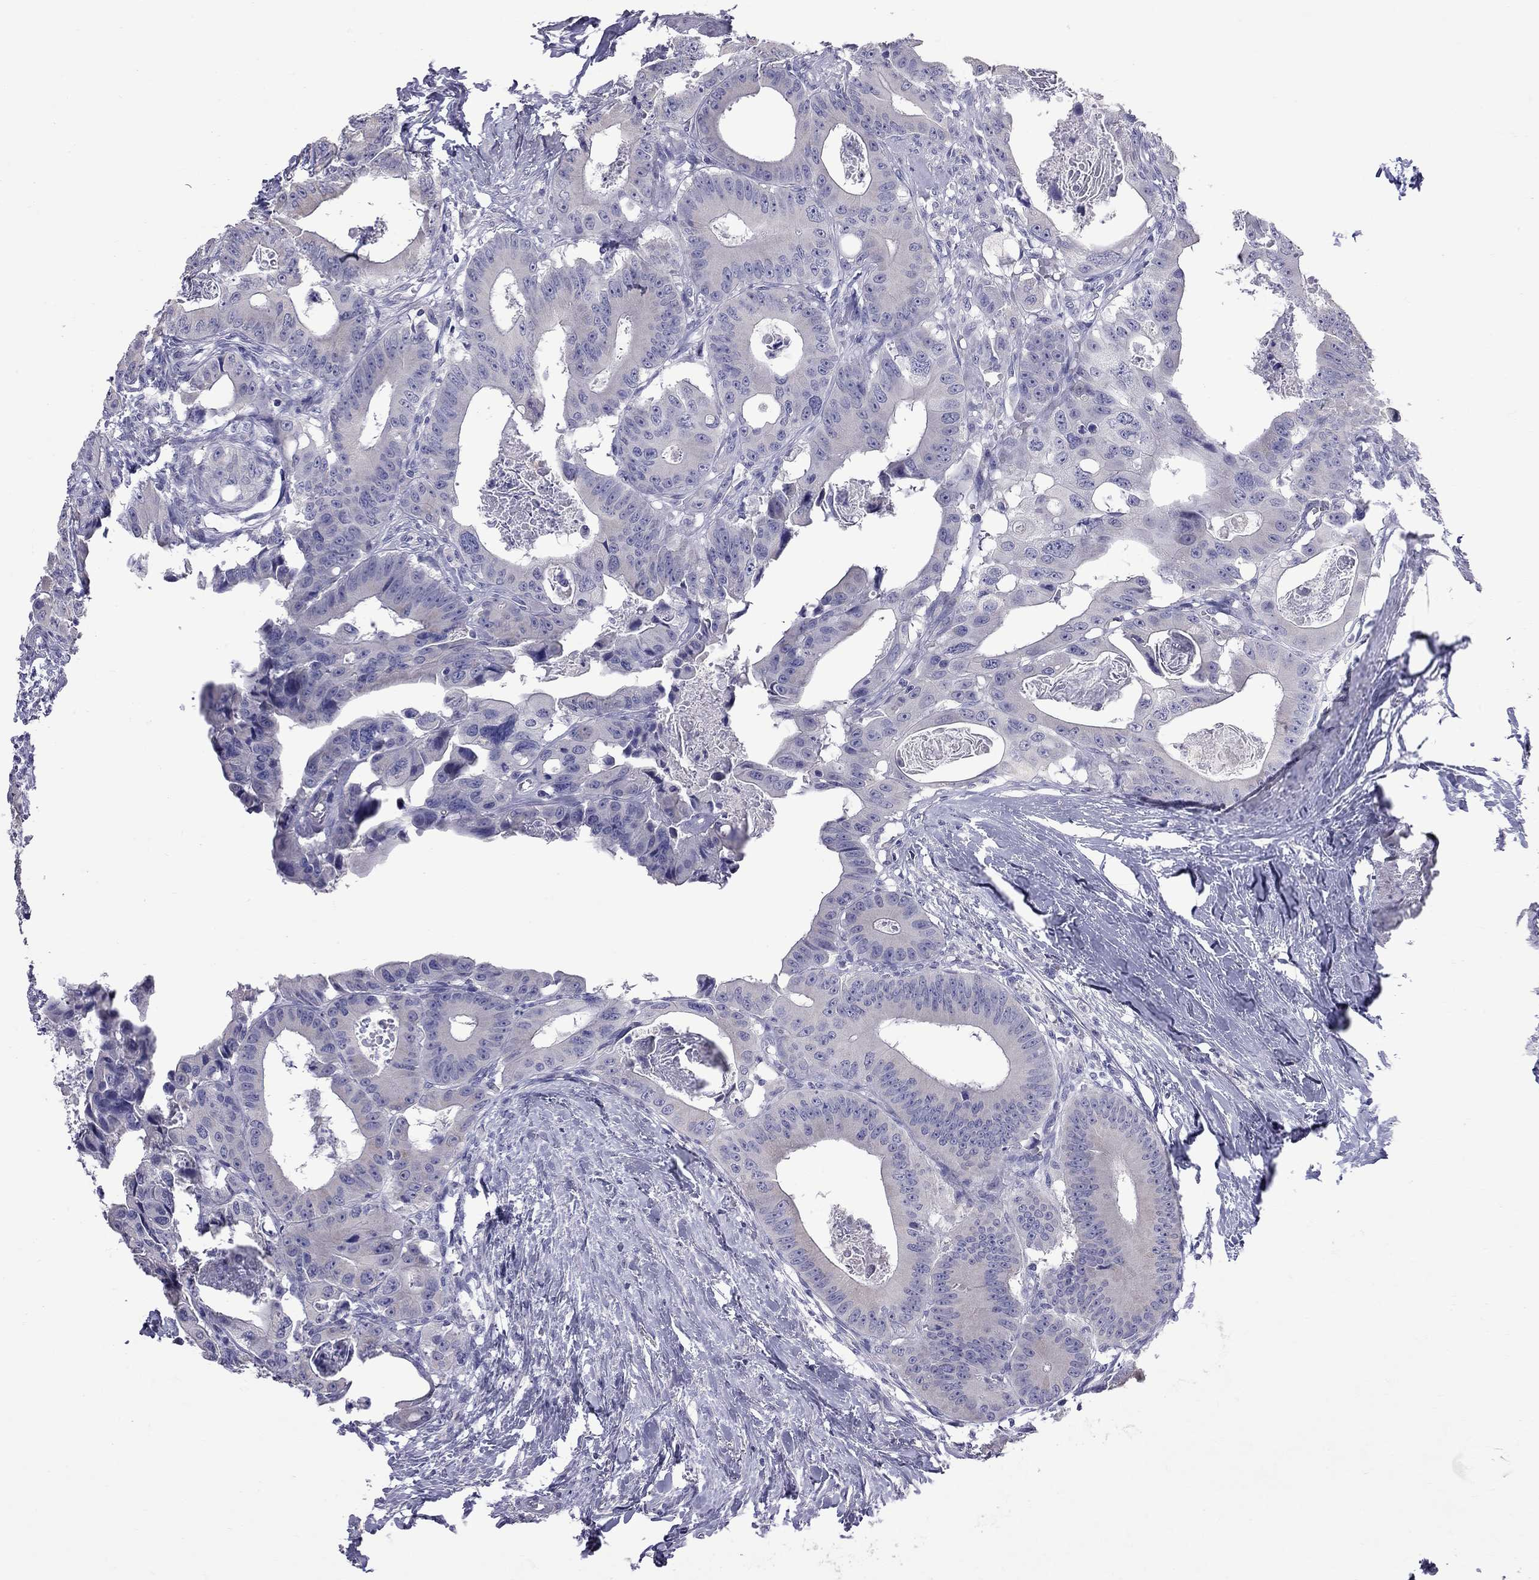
{"staining": {"intensity": "negative", "quantity": "none", "location": "none"}, "tissue": "colorectal cancer", "cell_type": "Tumor cells", "image_type": "cancer", "snomed": [{"axis": "morphology", "description": "Adenocarcinoma, NOS"}, {"axis": "topography", "description": "Rectum"}], "caption": "IHC image of neoplastic tissue: human colorectal adenocarcinoma stained with DAB (3,3'-diaminobenzidine) demonstrates no significant protein positivity in tumor cells.", "gene": "CFAP91", "patient": {"sex": "male", "age": 64}}